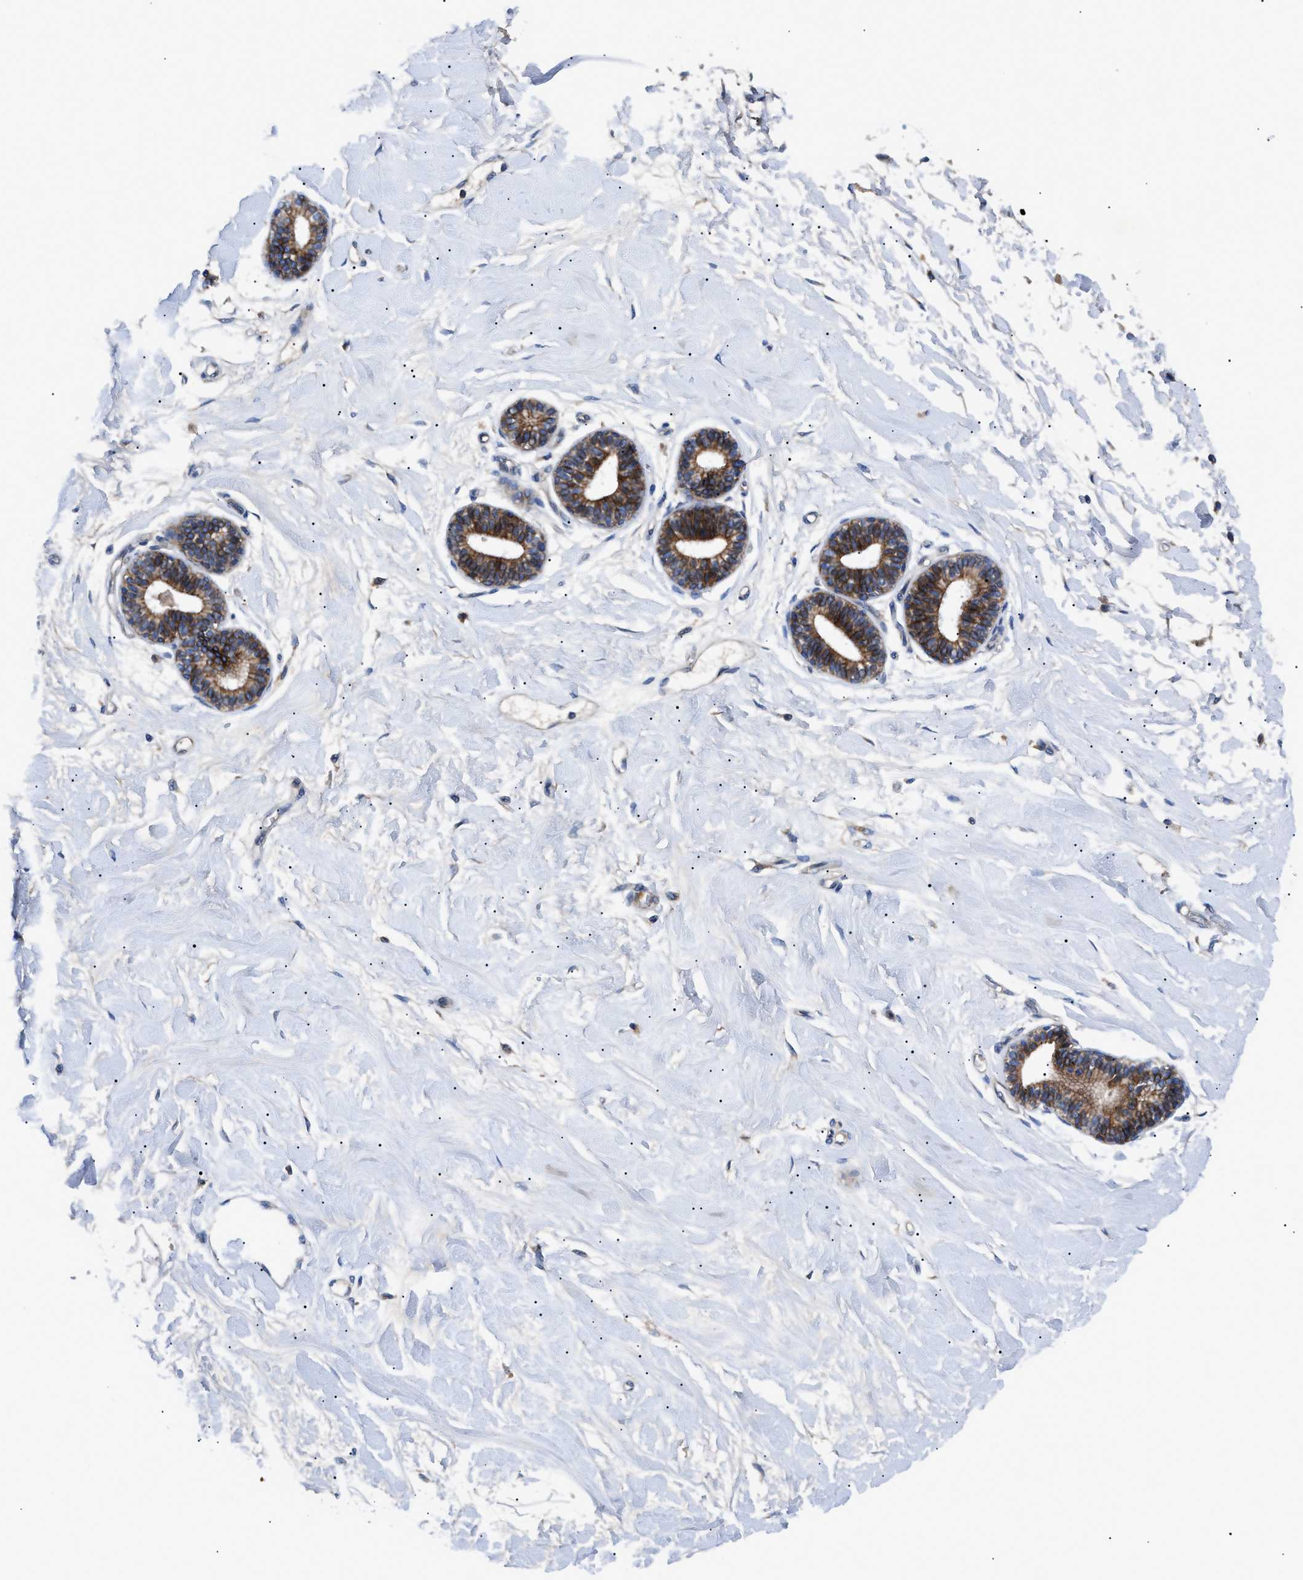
{"staining": {"intensity": "negative", "quantity": "none", "location": "none"}, "tissue": "breast", "cell_type": "Adipocytes", "image_type": "normal", "snomed": [{"axis": "morphology", "description": "Normal tissue, NOS"}, {"axis": "morphology", "description": "Lobular carcinoma"}, {"axis": "topography", "description": "Breast"}], "caption": "IHC of normal human breast demonstrates no staining in adipocytes. (Brightfield microscopy of DAB (3,3'-diaminobenzidine) immunohistochemistry at high magnification).", "gene": "ZDHHC24", "patient": {"sex": "female", "age": 59}}